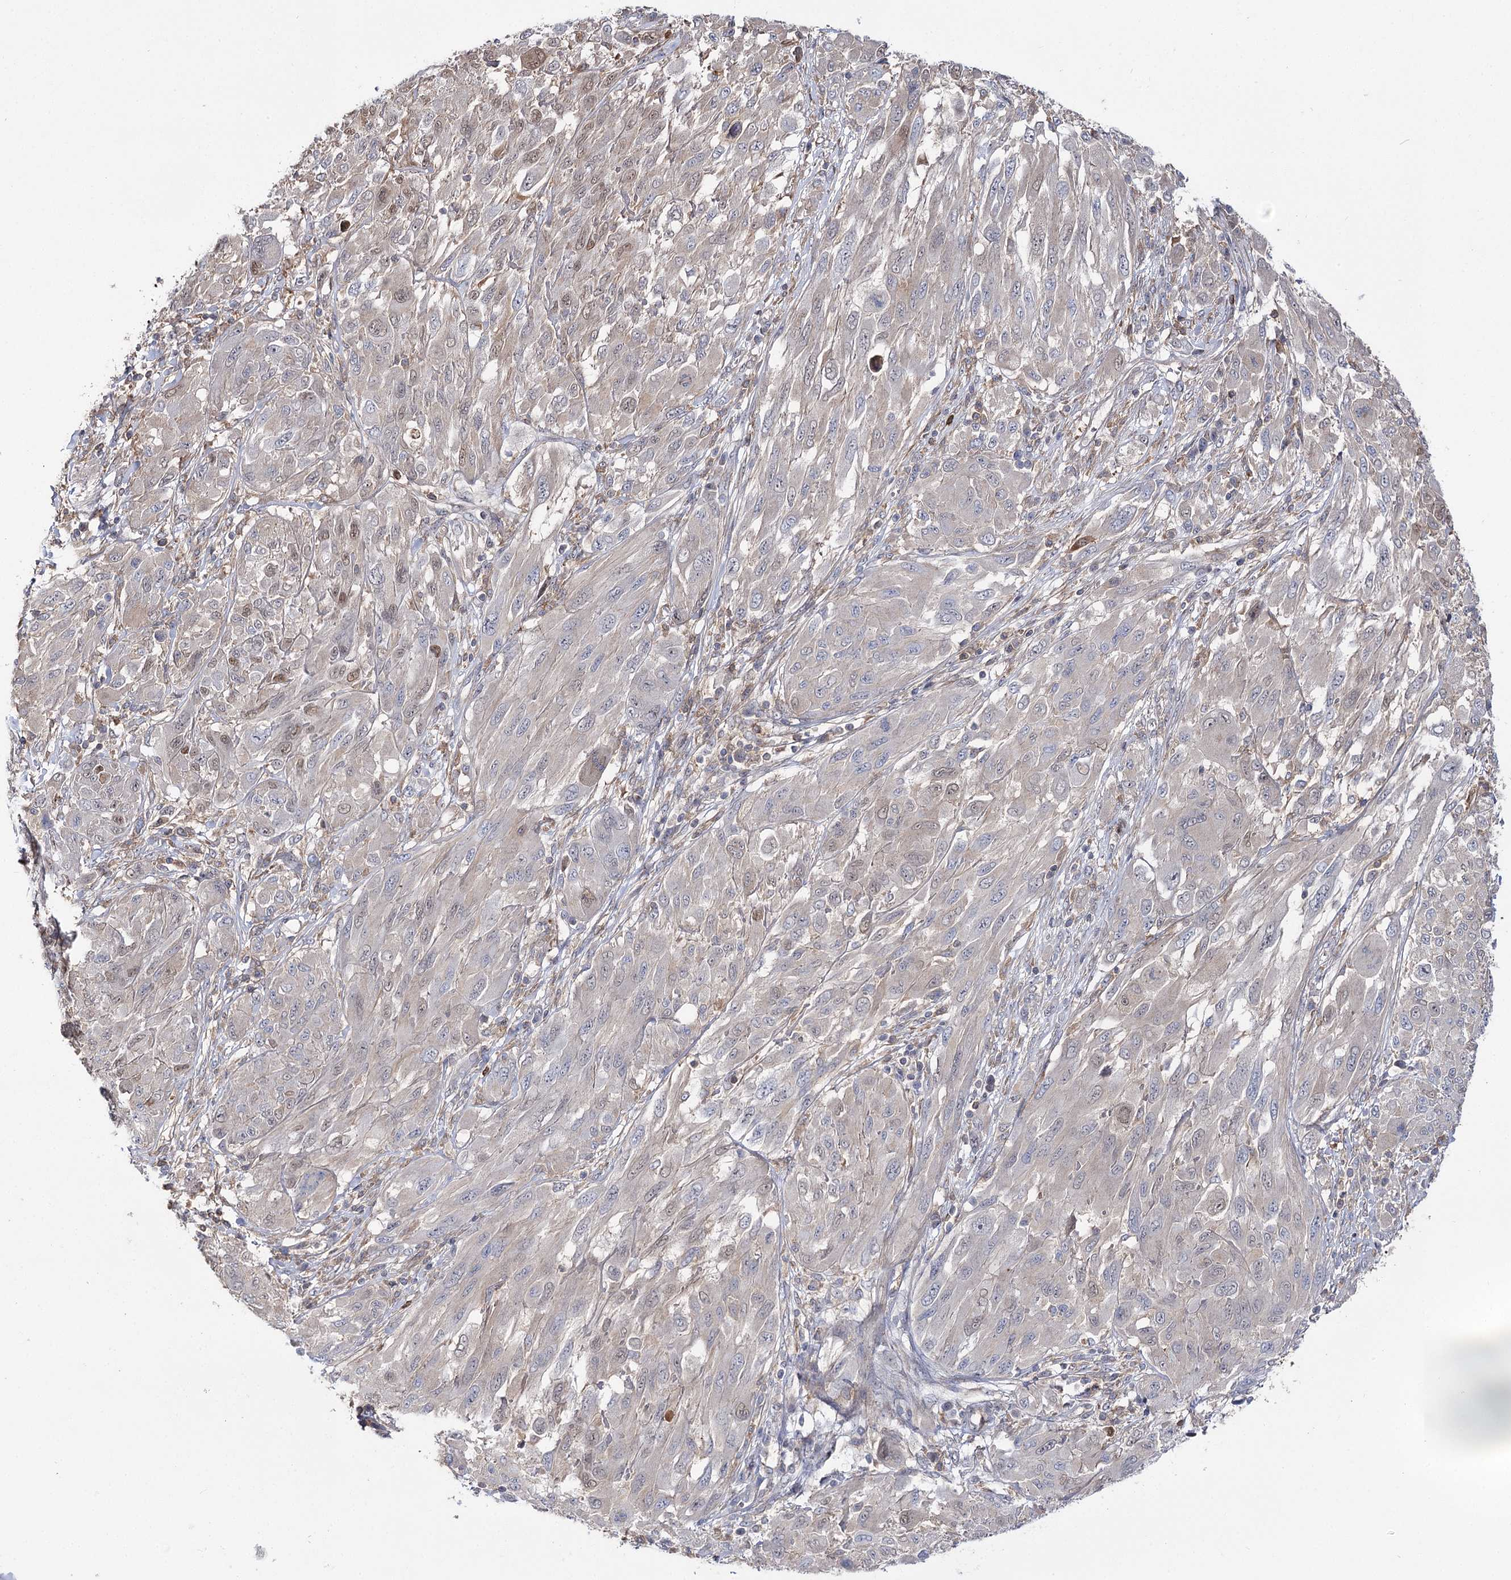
{"staining": {"intensity": "negative", "quantity": "none", "location": "none"}, "tissue": "melanoma", "cell_type": "Tumor cells", "image_type": "cancer", "snomed": [{"axis": "morphology", "description": "Malignant melanoma, NOS"}, {"axis": "topography", "description": "Skin"}], "caption": "Tumor cells show no significant protein expression in melanoma.", "gene": "UGP2", "patient": {"sex": "female", "age": 91}}